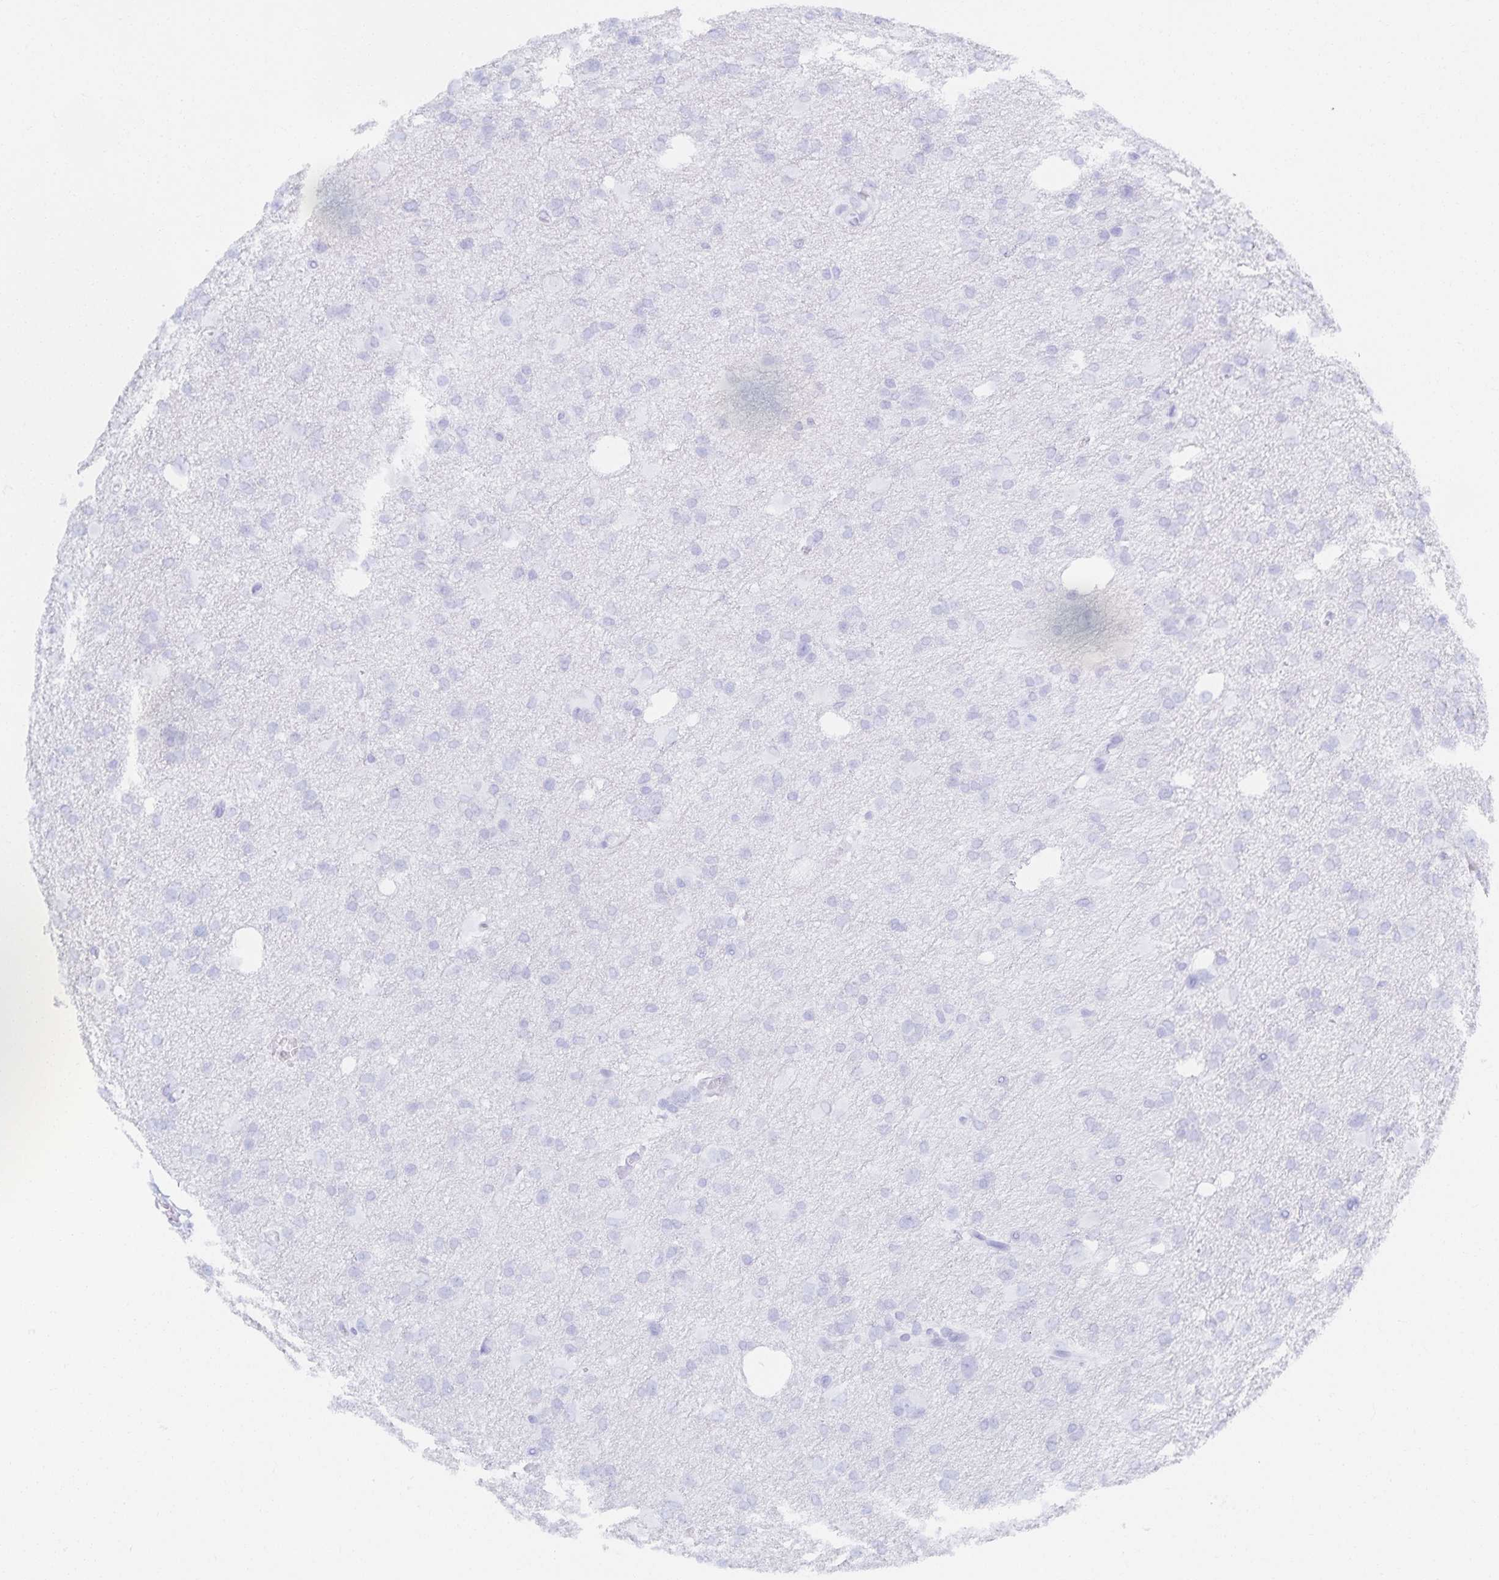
{"staining": {"intensity": "negative", "quantity": "none", "location": "none"}, "tissue": "glioma", "cell_type": "Tumor cells", "image_type": "cancer", "snomed": [{"axis": "morphology", "description": "Glioma, malignant, Low grade"}, {"axis": "topography", "description": "Brain"}], "caption": "This is a micrograph of immunohistochemistry staining of glioma, which shows no staining in tumor cells.", "gene": "SNTN", "patient": {"sex": "male", "age": 26}}